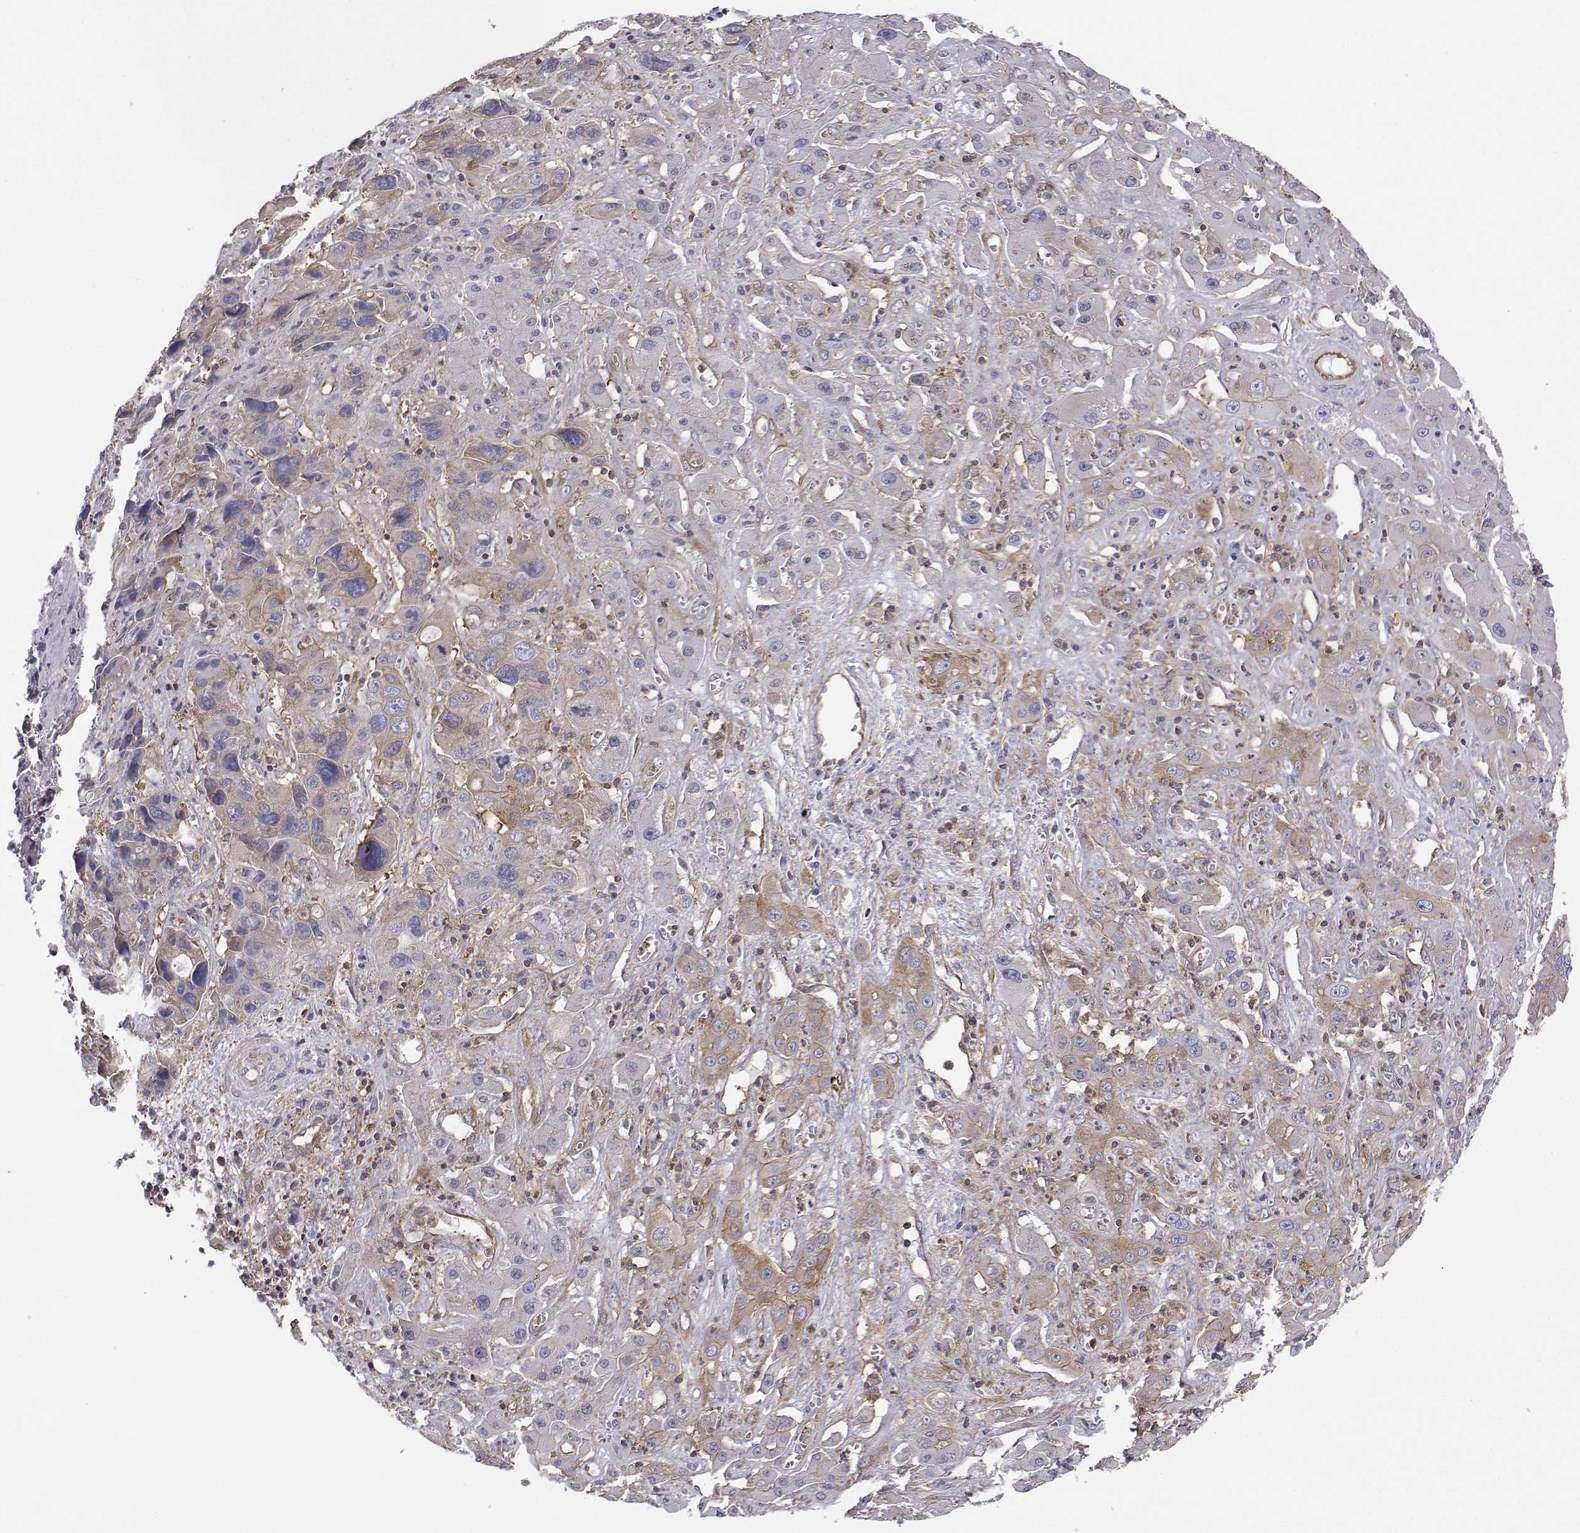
{"staining": {"intensity": "moderate", "quantity": "<25%", "location": "cytoplasmic/membranous"}, "tissue": "liver cancer", "cell_type": "Tumor cells", "image_type": "cancer", "snomed": [{"axis": "morphology", "description": "Cholangiocarcinoma"}, {"axis": "topography", "description": "Liver"}], "caption": "Immunohistochemical staining of human liver cholangiocarcinoma demonstrates low levels of moderate cytoplasmic/membranous protein staining in approximately <25% of tumor cells. Using DAB (3,3'-diaminobenzidine) (brown) and hematoxylin (blue) stains, captured at high magnification using brightfield microscopy.", "gene": "MYH9", "patient": {"sex": "male", "age": 67}}